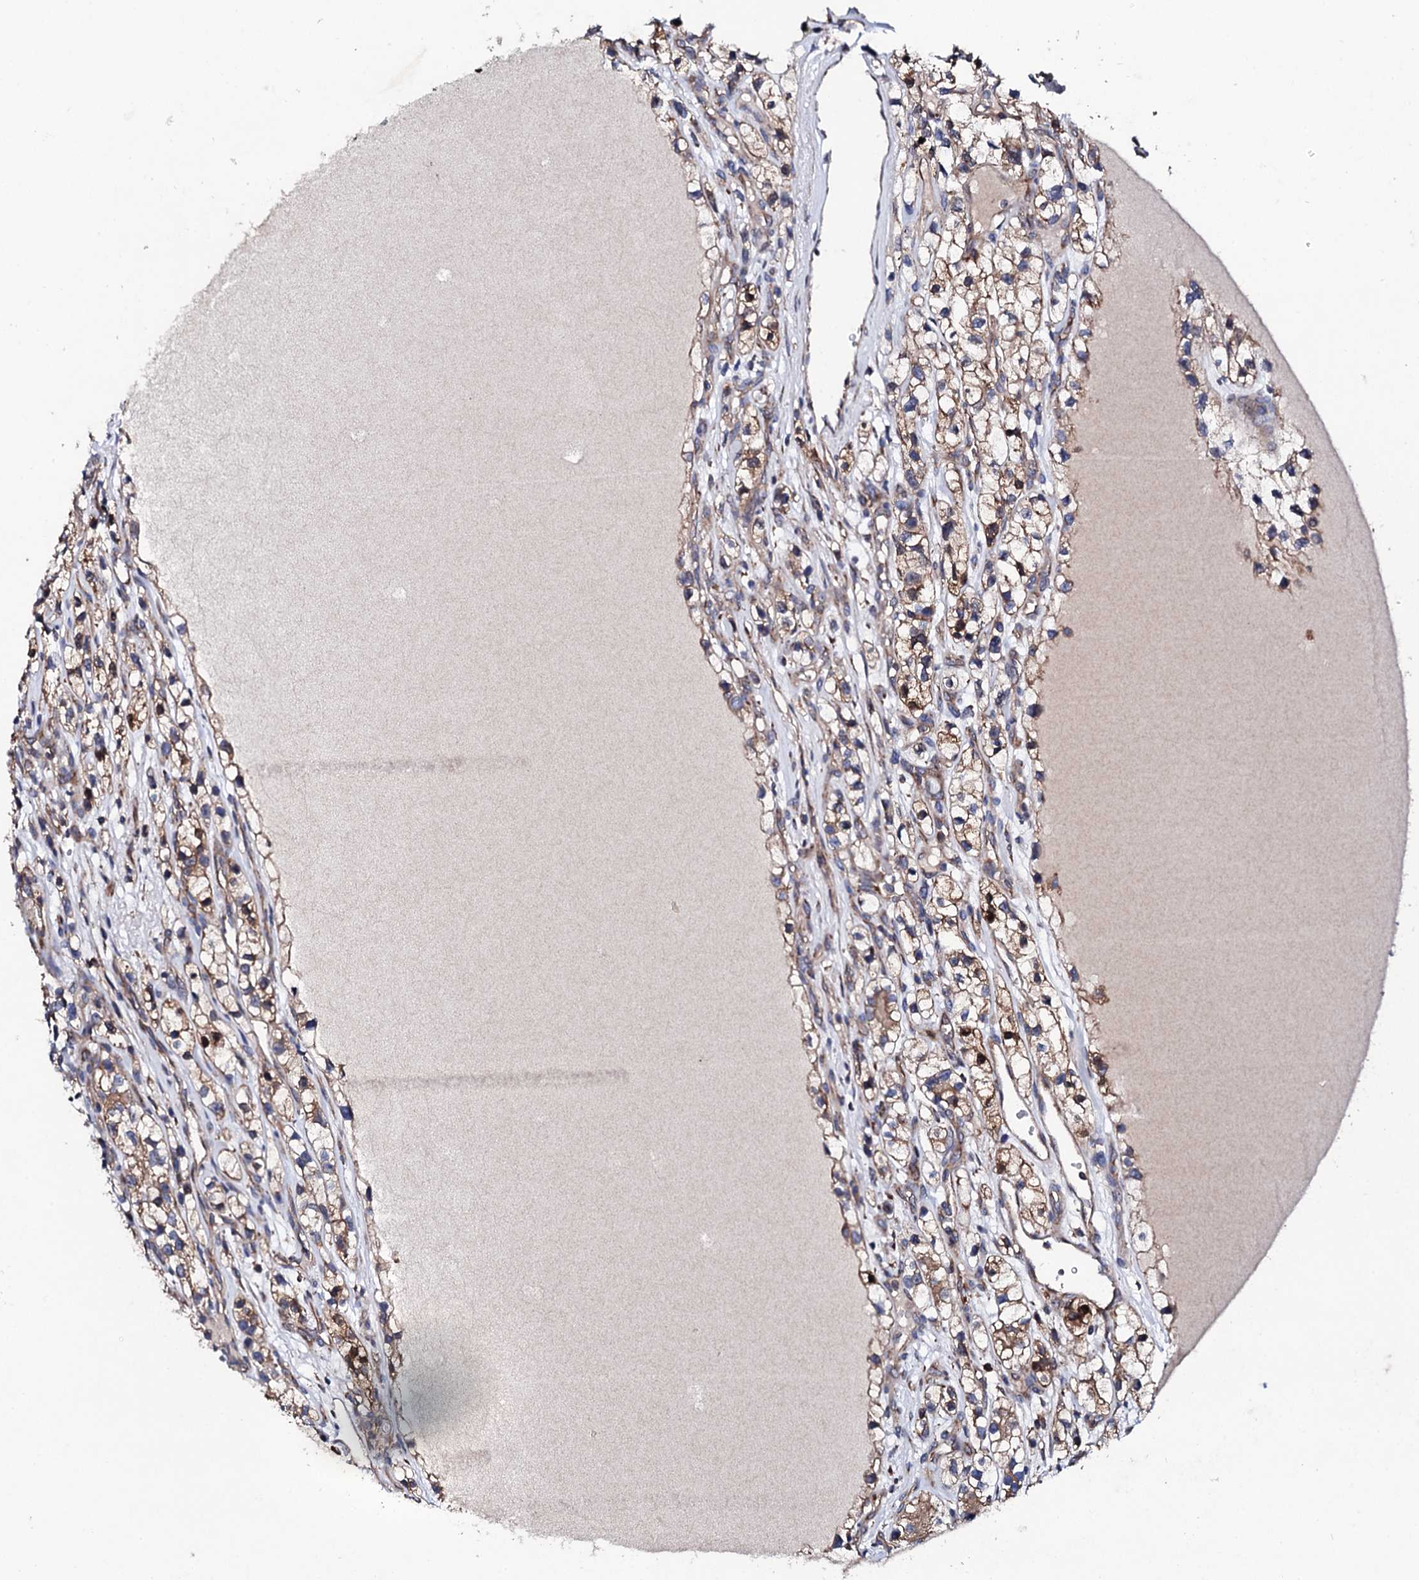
{"staining": {"intensity": "moderate", "quantity": ">75%", "location": "cytoplasmic/membranous"}, "tissue": "renal cancer", "cell_type": "Tumor cells", "image_type": "cancer", "snomed": [{"axis": "morphology", "description": "Adenocarcinoma, NOS"}, {"axis": "topography", "description": "Kidney"}], "caption": "Moderate cytoplasmic/membranous protein expression is seen in about >75% of tumor cells in renal cancer (adenocarcinoma).", "gene": "LIPT2", "patient": {"sex": "female", "age": 57}}